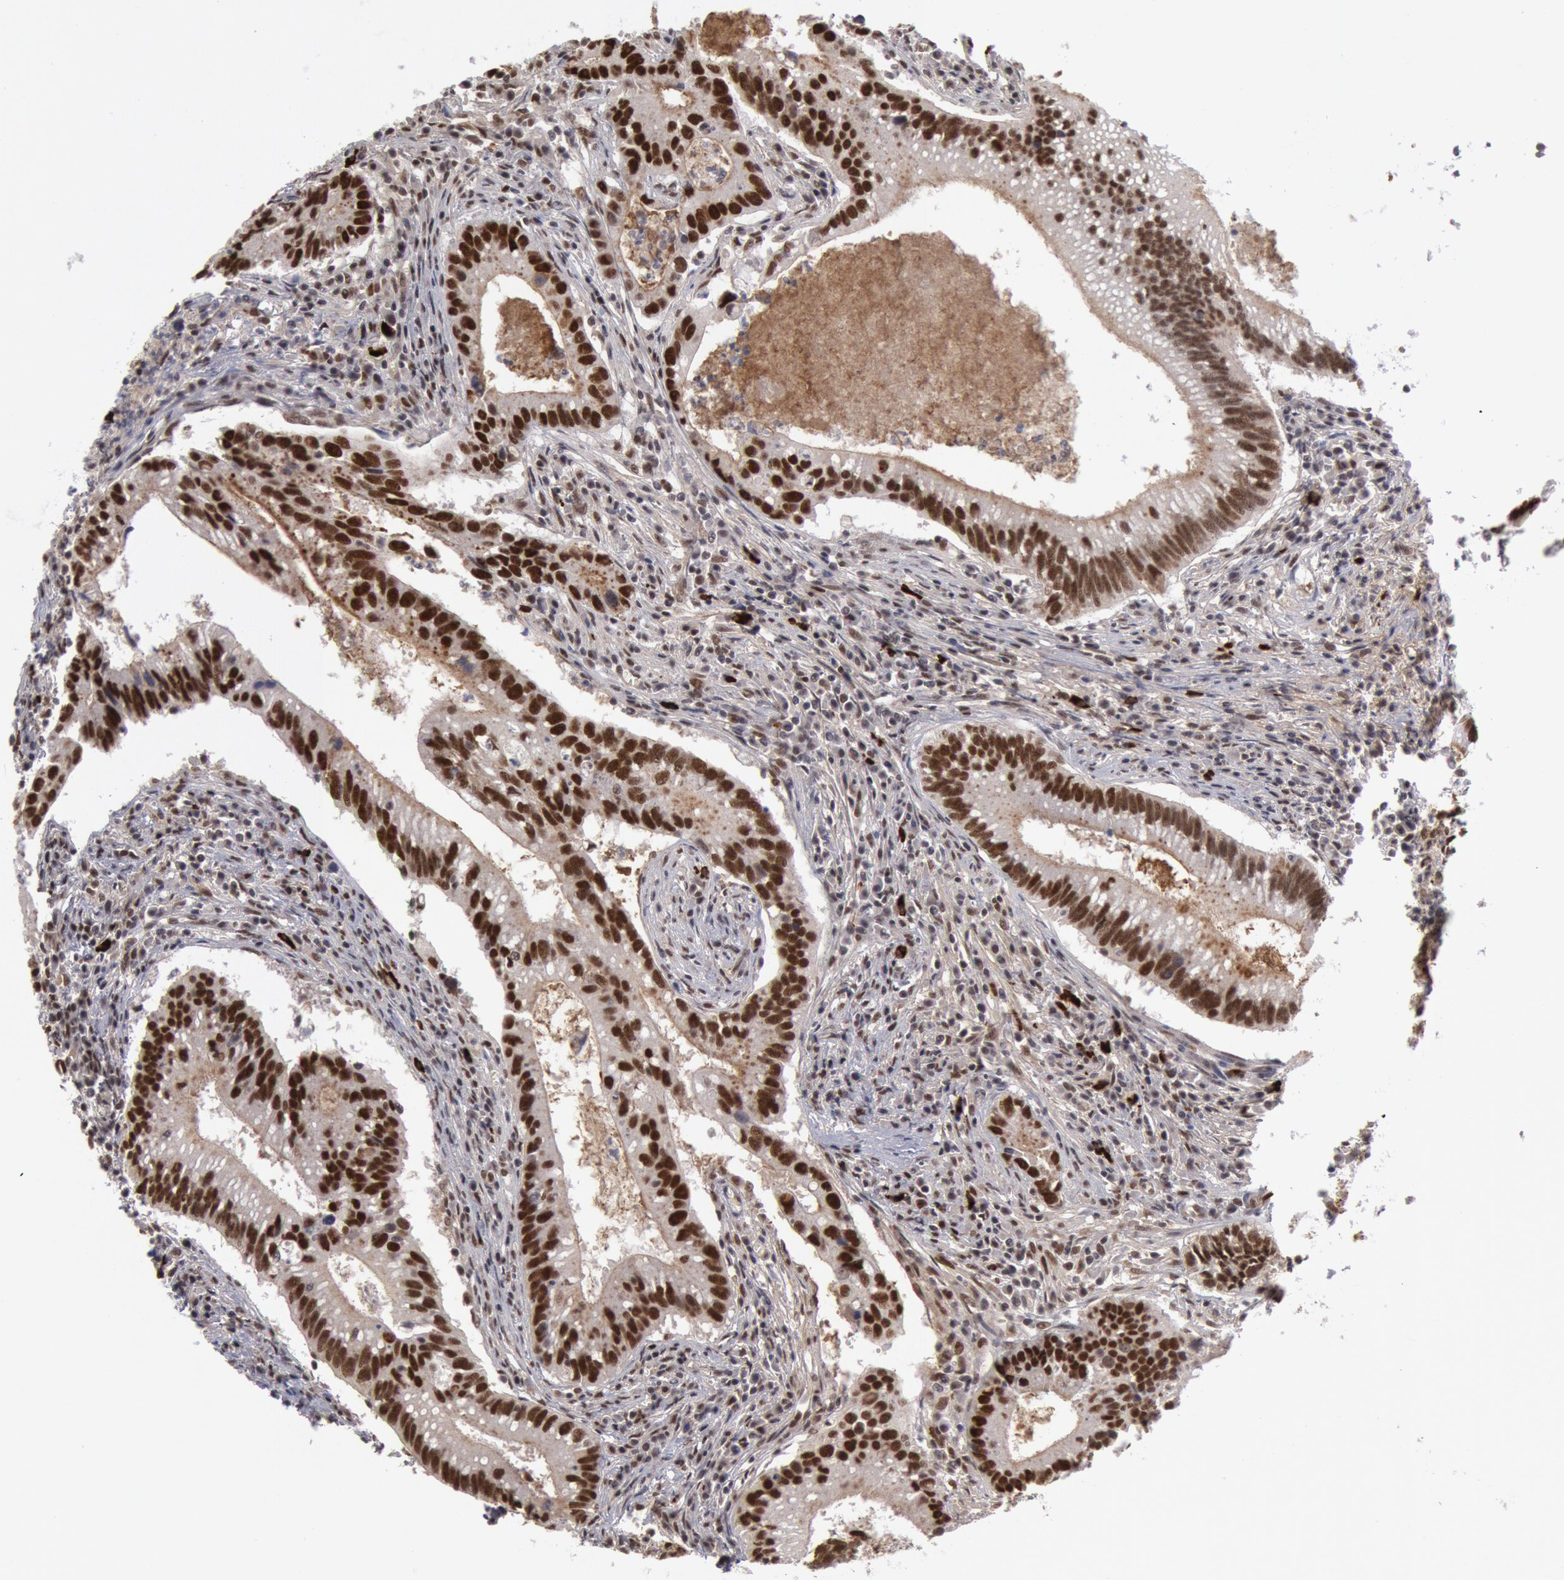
{"staining": {"intensity": "moderate", "quantity": ">75%", "location": "nuclear"}, "tissue": "colorectal cancer", "cell_type": "Tumor cells", "image_type": "cancer", "snomed": [{"axis": "morphology", "description": "Adenocarcinoma, NOS"}, {"axis": "topography", "description": "Rectum"}], "caption": "Adenocarcinoma (colorectal) was stained to show a protein in brown. There is medium levels of moderate nuclear positivity in approximately >75% of tumor cells.", "gene": "PPP4R3B", "patient": {"sex": "female", "age": 81}}